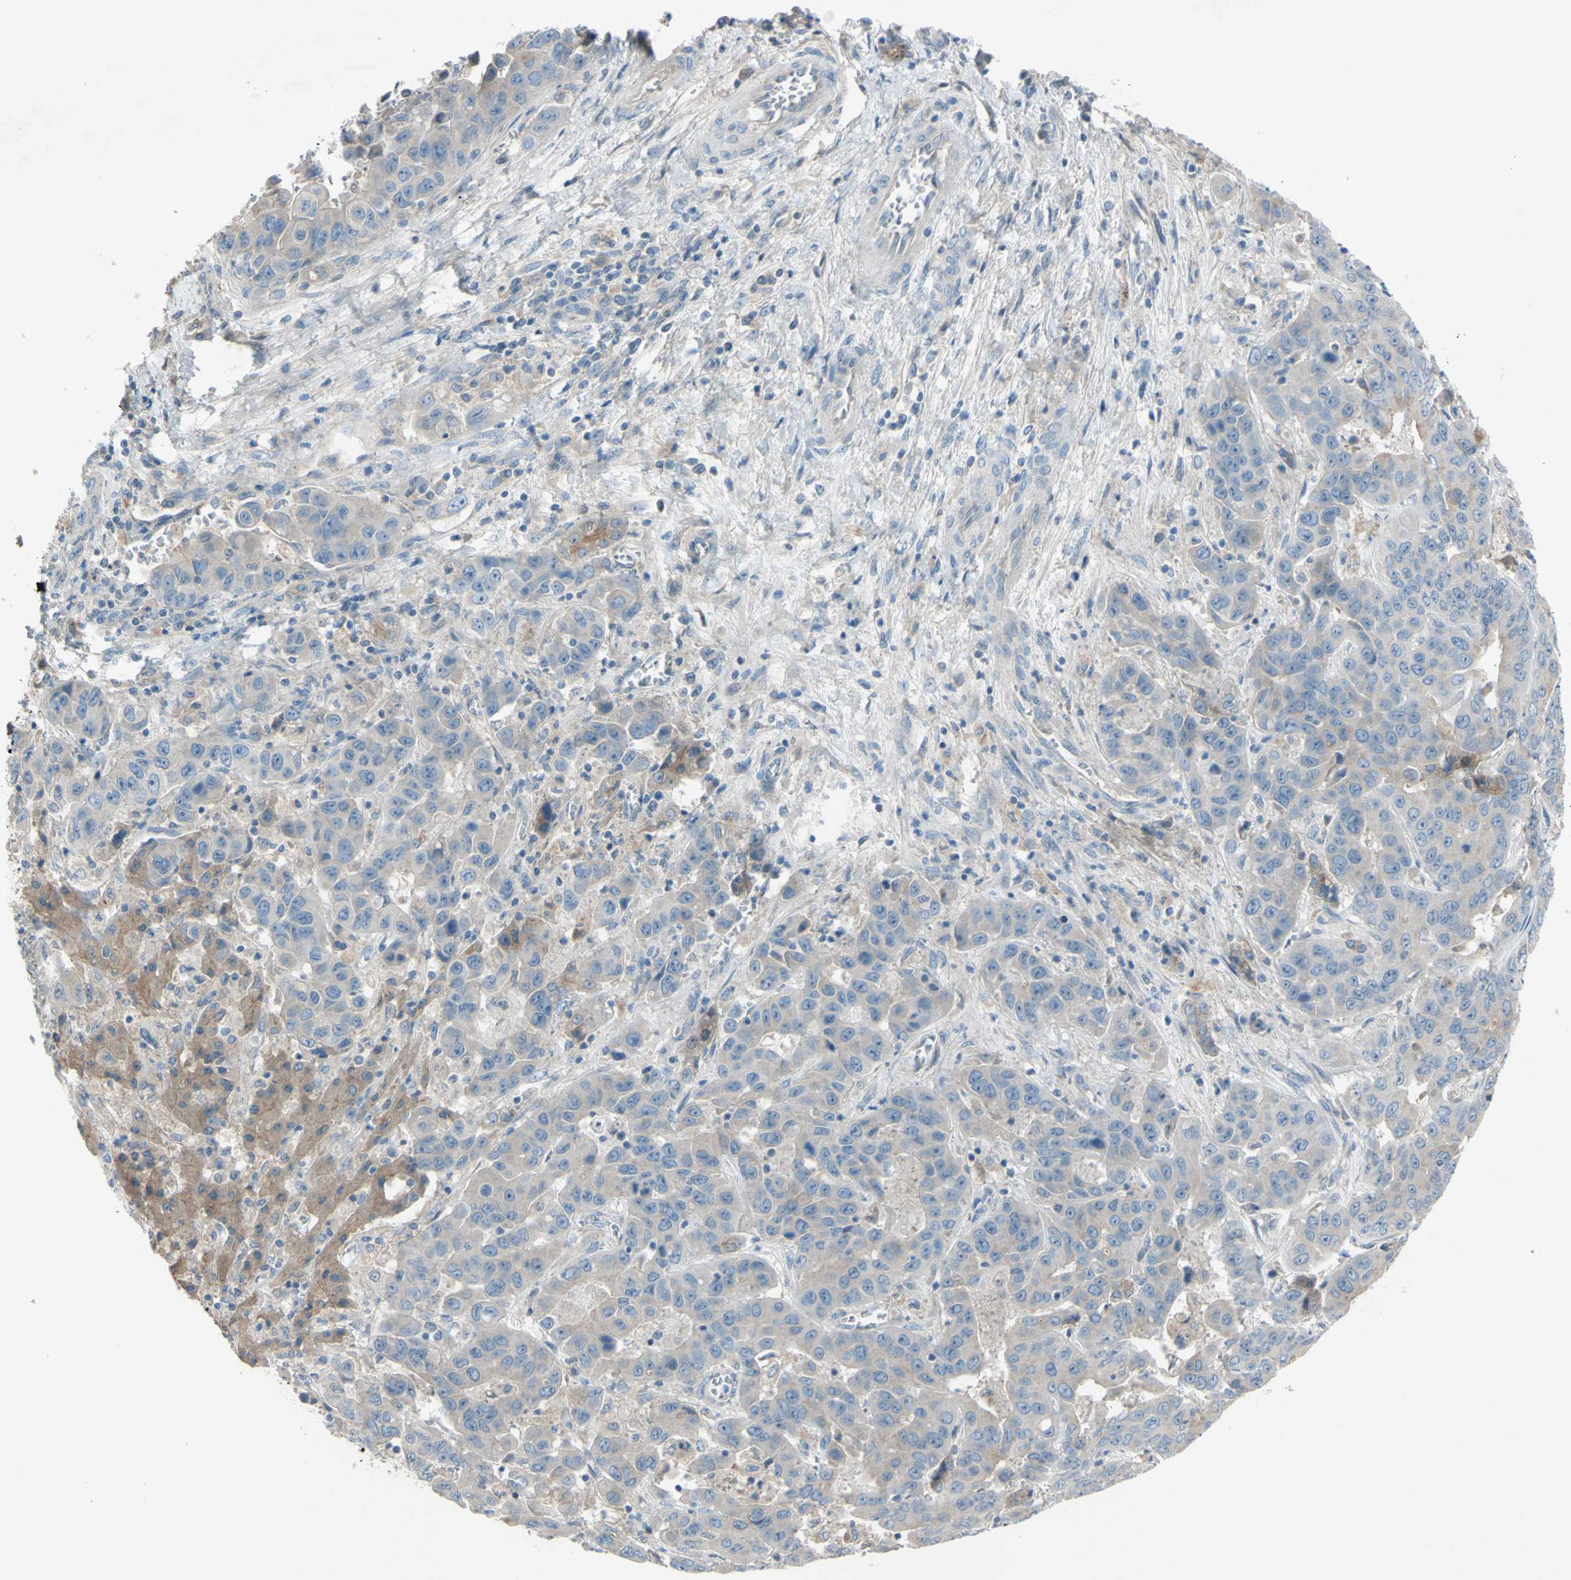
{"staining": {"intensity": "weak", "quantity": "<25%", "location": "cytoplasmic/membranous"}, "tissue": "liver cancer", "cell_type": "Tumor cells", "image_type": "cancer", "snomed": [{"axis": "morphology", "description": "Cholangiocarcinoma"}, {"axis": "topography", "description": "Liver"}], "caption": "Immunohistochemistry micrograph of human cholangiocarcinoma (liver) stained for a protein (brown), which demonstrates no expression in tumor cells.", "gene": "ATRN", "patient": {"sex": "female", "age": 52}}